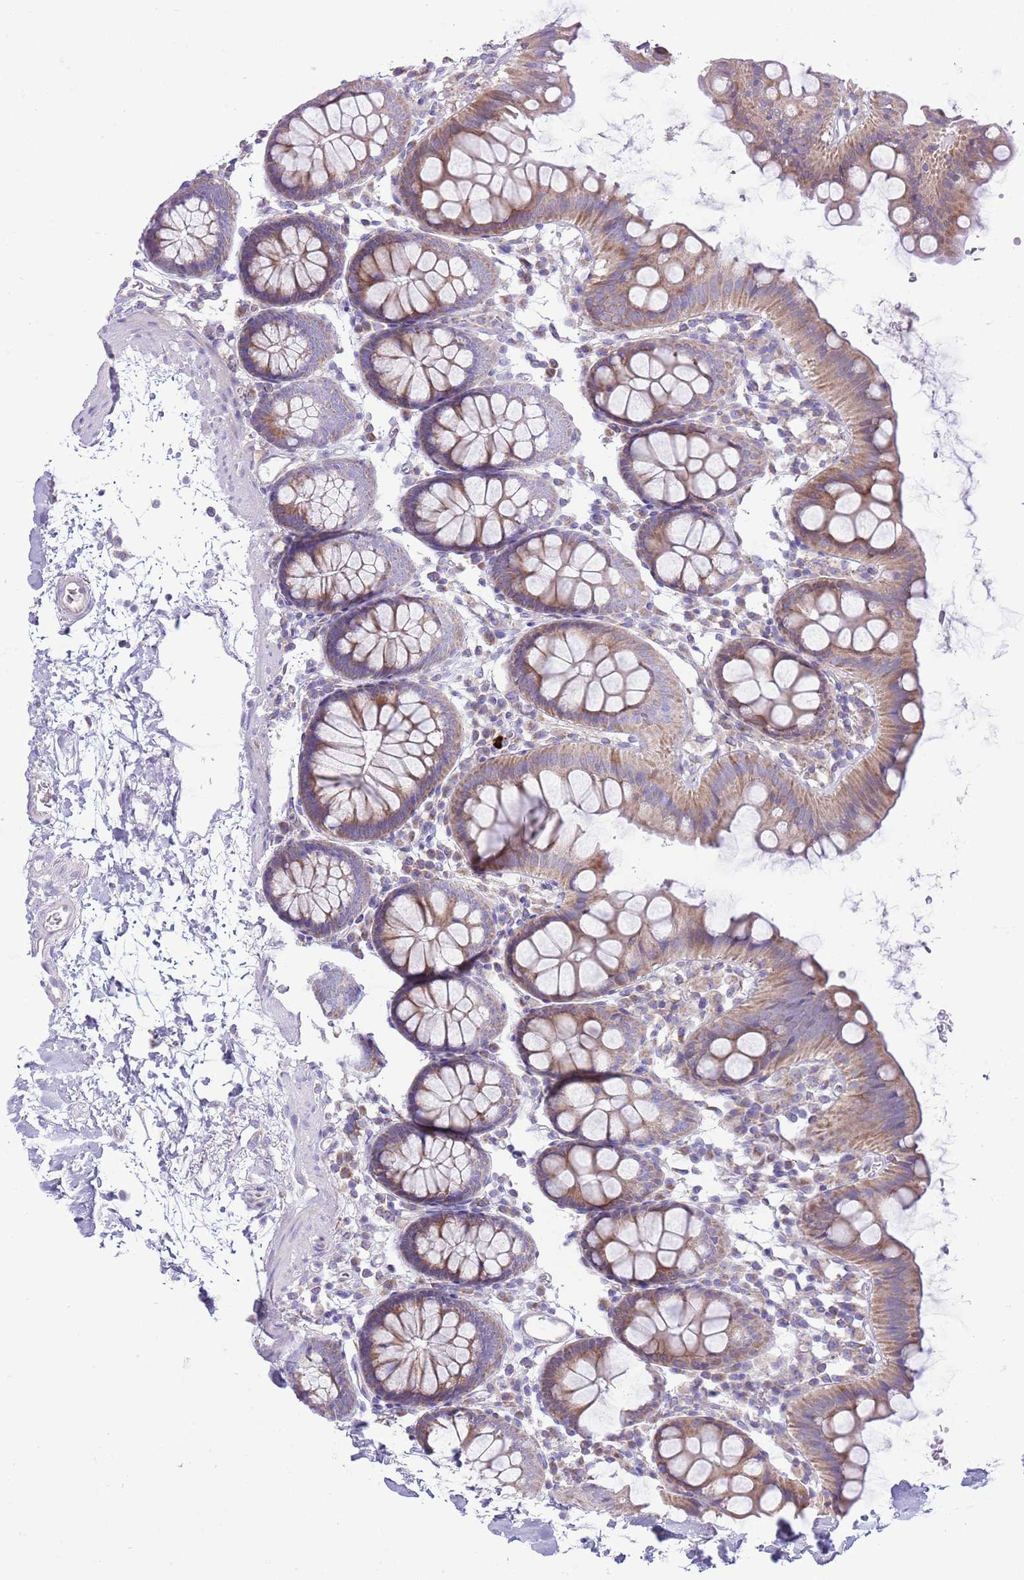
{"staining": {"intensity": "negative", "quantity": "none", "location": "none"}, "tissue": "colon", "cell_type": "Endothelial cells", "image_type": "normal", "snomed": [{"axis": "morphology", "description": "Normal tissue, NOS"}, {"axis": "topography", "description": "Colon"}], "caption": "Colon was stained to show a protein in brown. There is no significant staining in endothelial cells. Nuclei are stained in blue.", "gene": "OAZ2", "patient": {"sex": "male", "age": 75}}